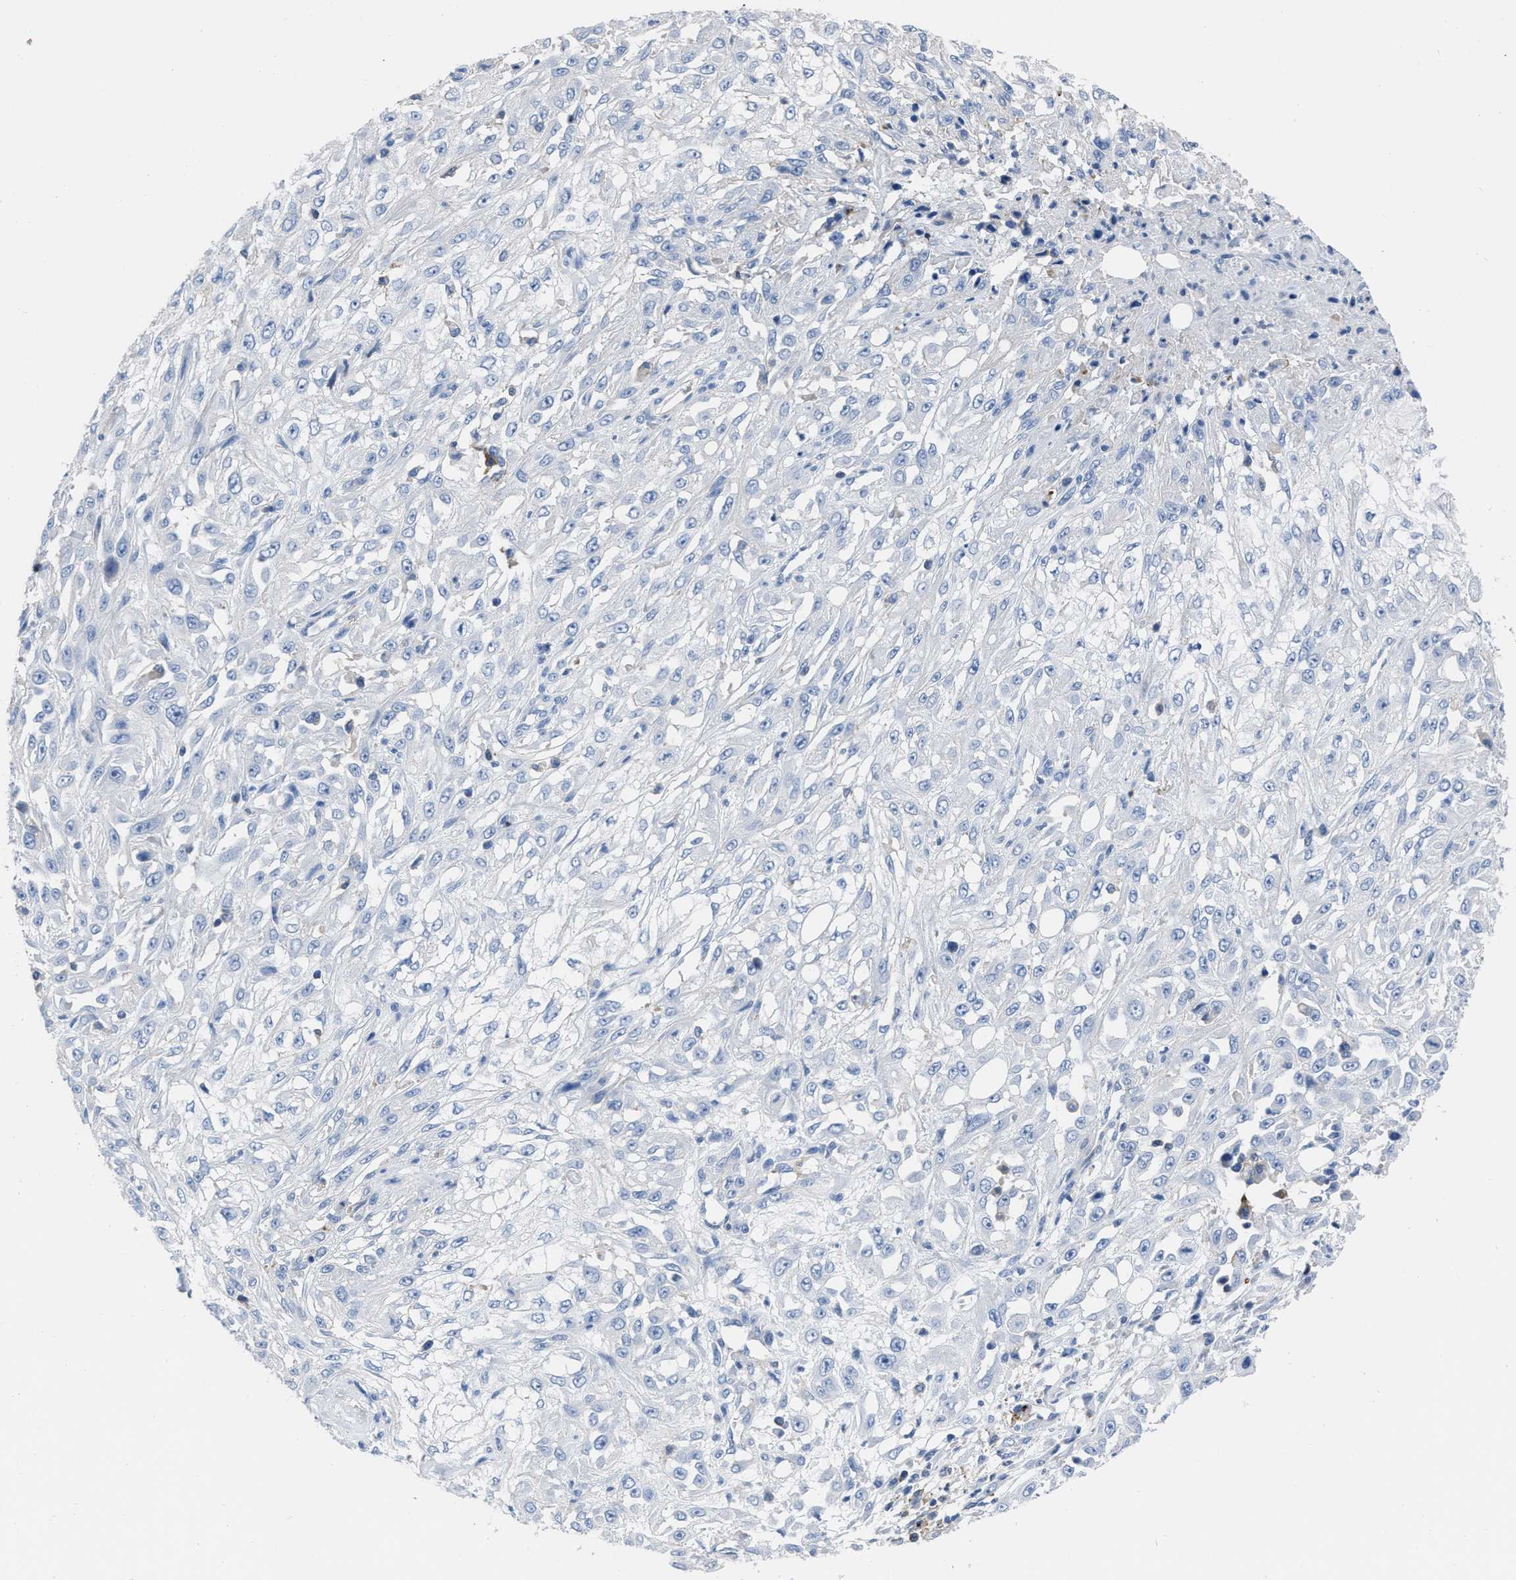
{"staining": {"intensity": "negative", "quantity": "none", "location": "none"}, "tissue": "skin cancer", "cell_type": "Tumor cells", "image_type": "cancer", "snomed": [{"axis": "morphology", "description": "Squamous cell carcinoma, NOS"}, {"axis": "morphology", "description": "Squamous cell carcinoma, metastatic, NOS"}, {"axis": "topography", "description": "Skin"}, {"axis": "topography", "description": "Lymph node"}], "caption": "An immunohistochemistry image of skin cancer (squamous cell carcinoma) is shown. There is no staining in tumor cells of skin cancer (squamous cell carcinoma). (DAB IHC visualized using brightfield microscopy, high magnification).", "gene": "PRMT2", "patient": {"sex": "male", "age": 75}}